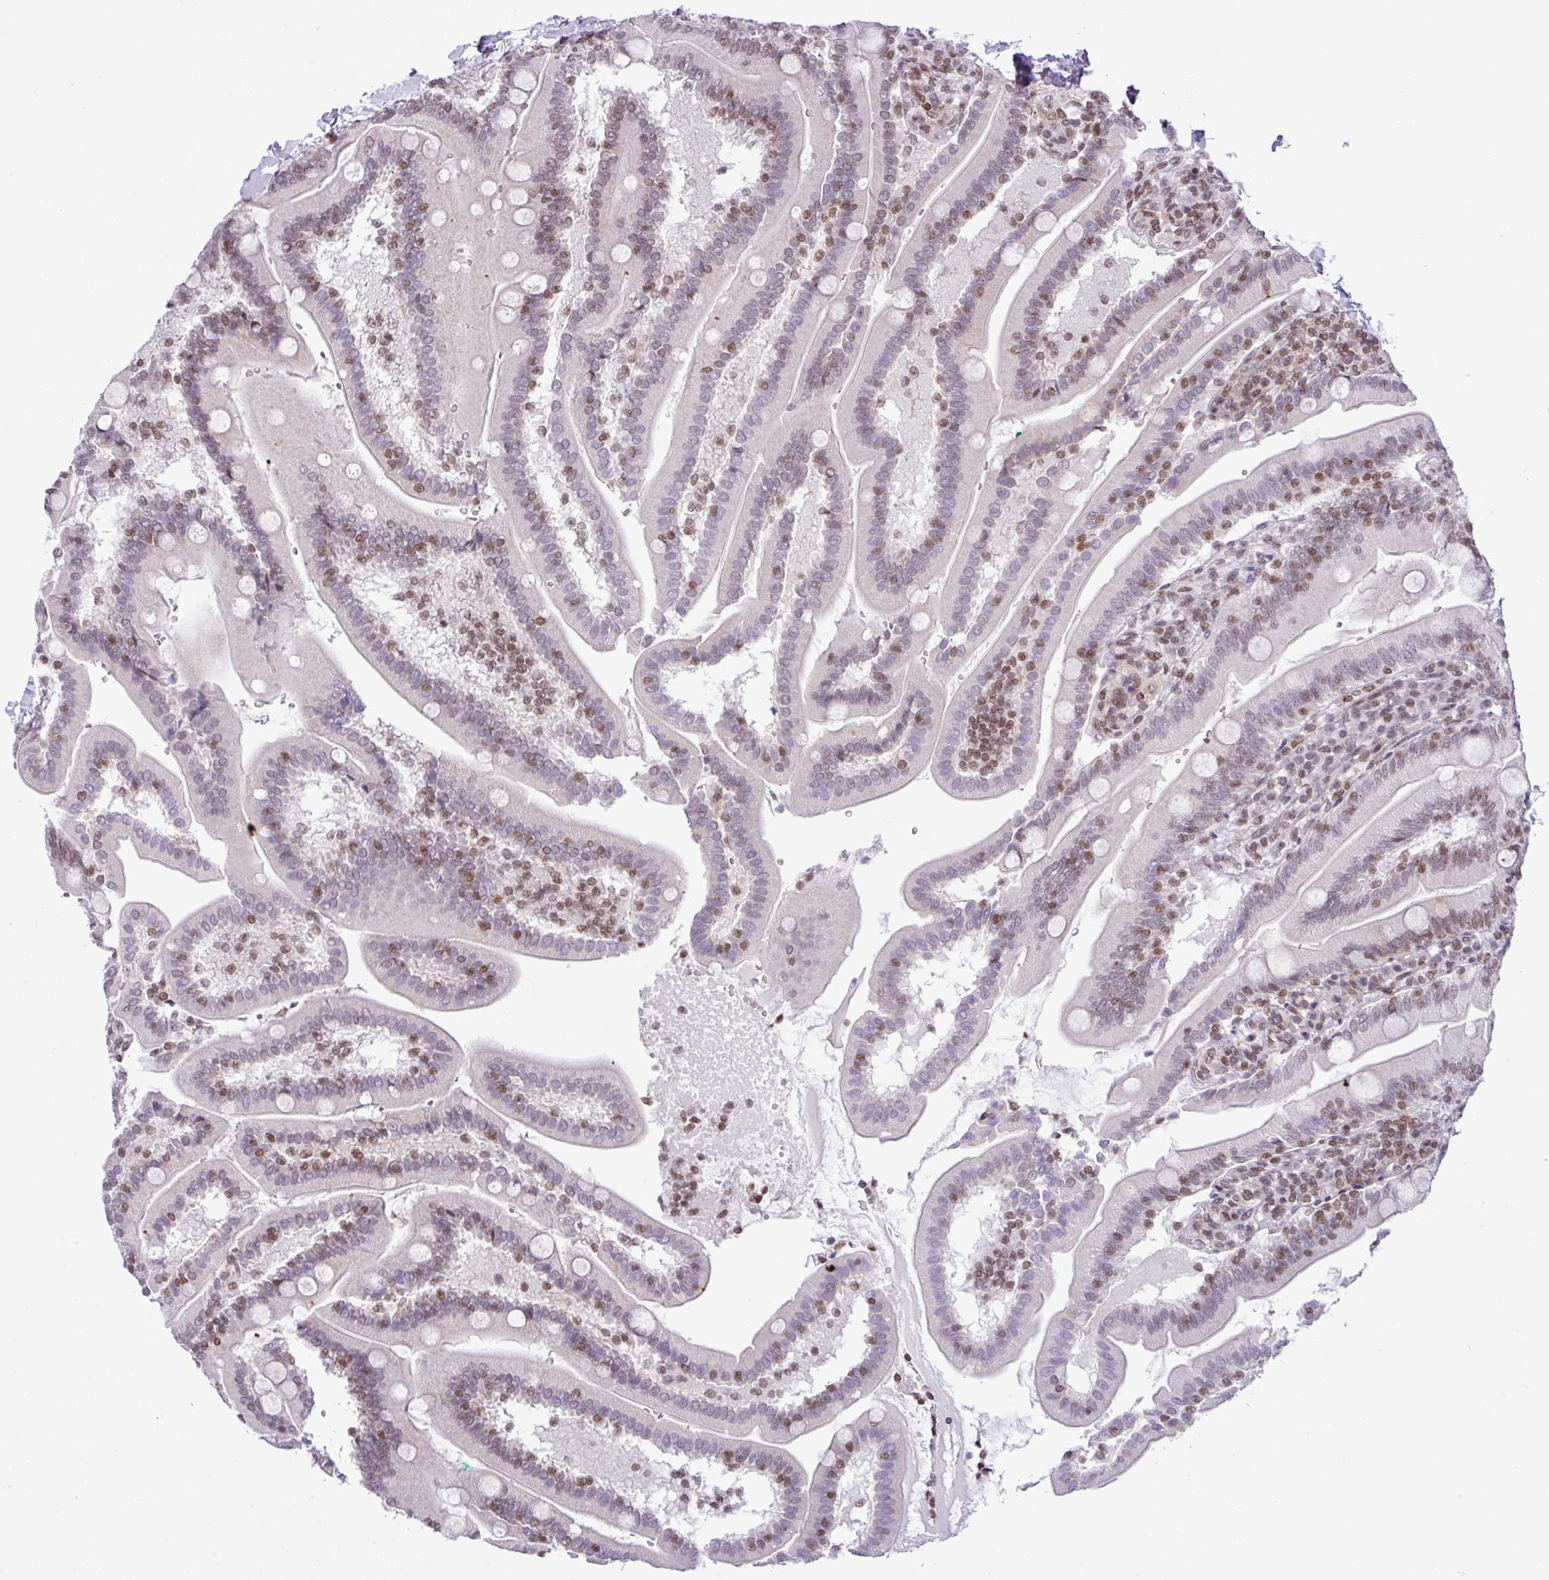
{"staining": {"intensity": "moderate", "quantity": "25%-75%", "location": "nuclear"}, "tissue": "duodenum", "cell_type": "Glandular cells", "image_type": "normal", "snomed": [{"axis": "morphology", "description": "Normal tissue, NOS"}, {"axis": "topography", "description": "Duodenum"}], "caption": "A medium amount of moderate nuclear positivity is appreciated in about 25%-75% of glandular cells in normal duodenum.", "gene": "CCDC137", "patient": {"sex": "female", "age": 67}}